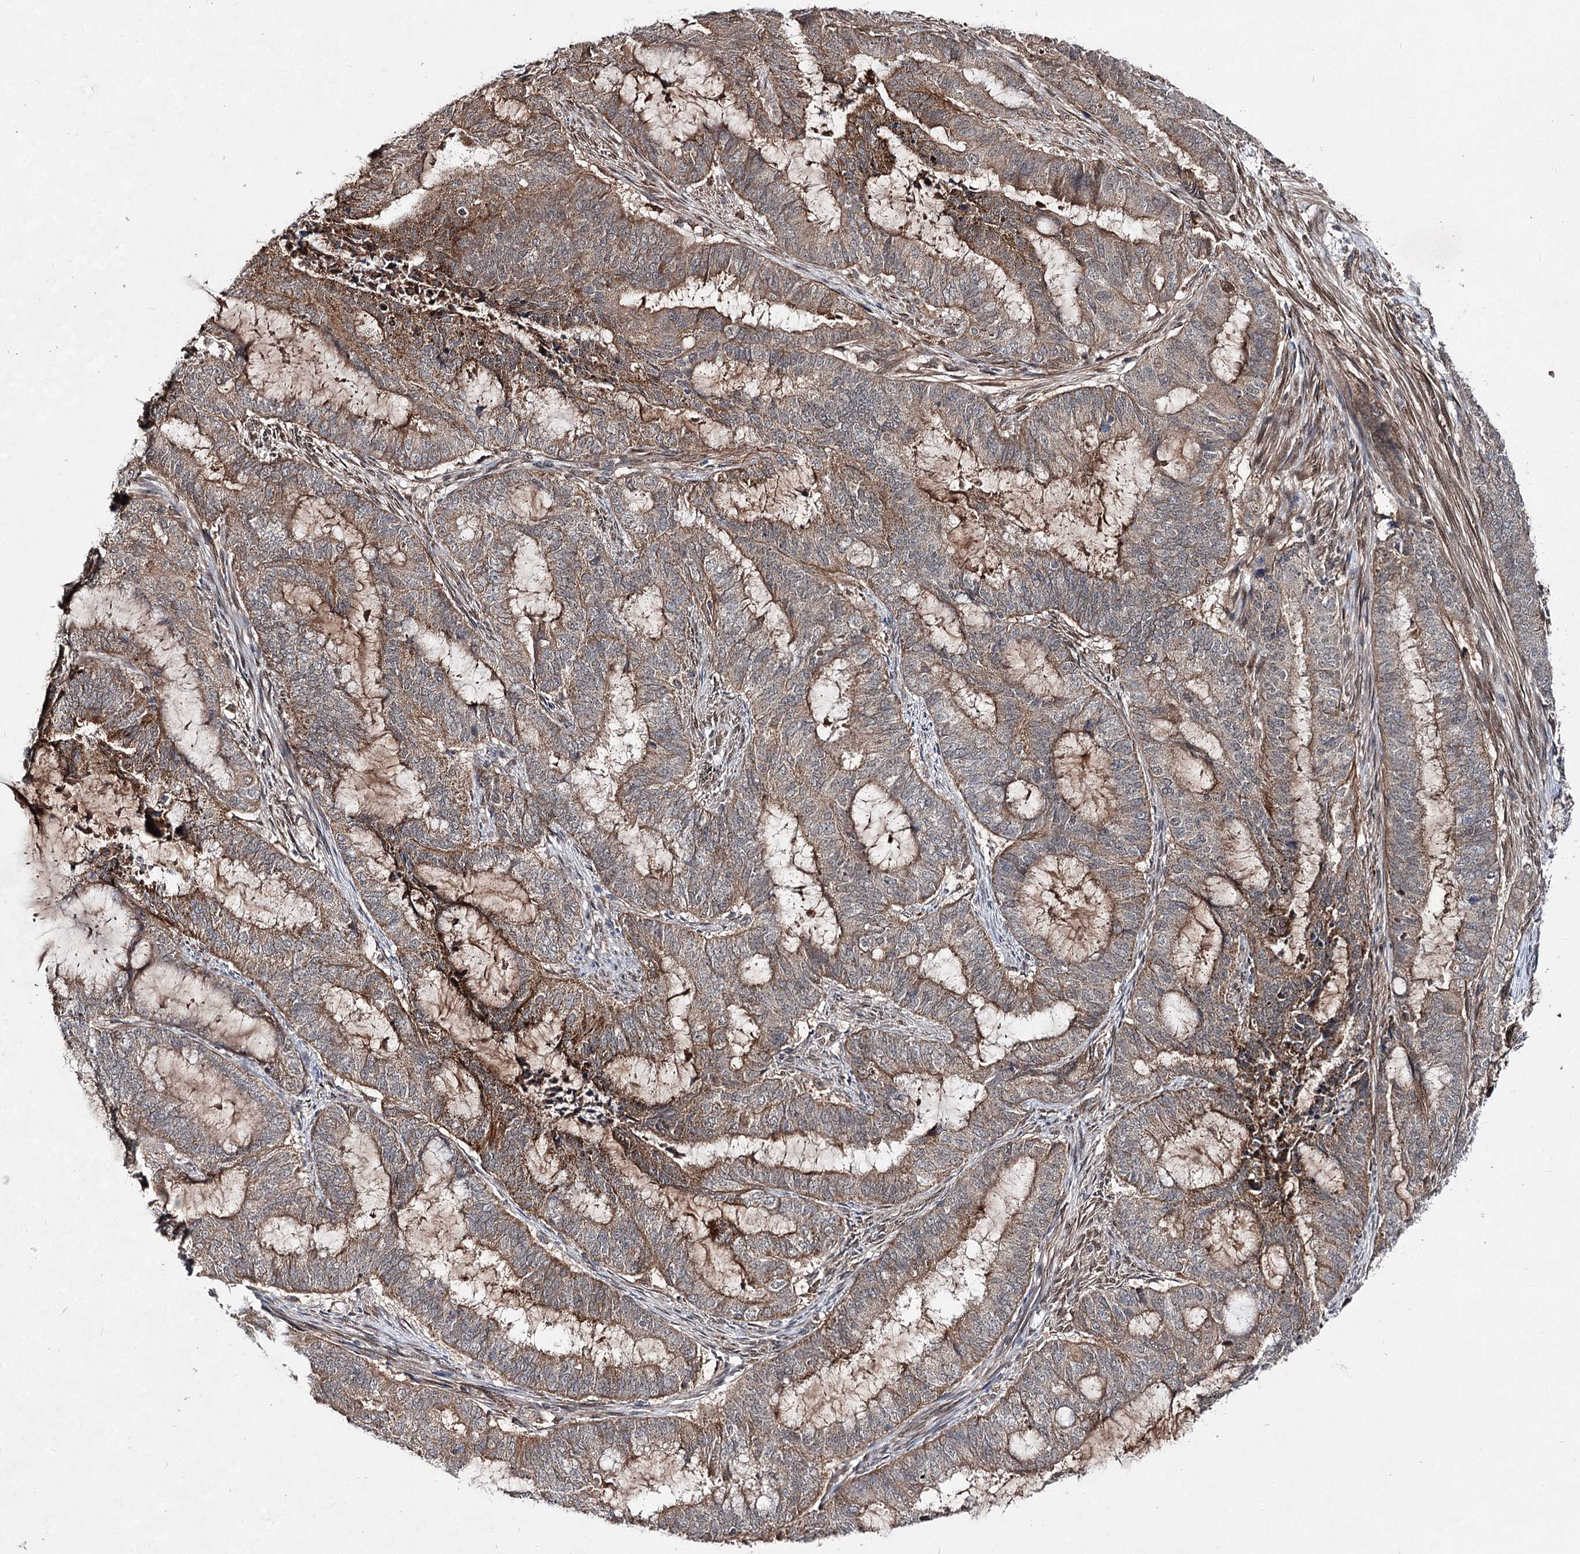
{"staining": {"intensity": "moderate", "quantity": ">75%", "location": "cytoplasmic/membranous"}, "tissue": "endometrial cancer", "cell_type": "Tumor cells", "image_type": "cancer", "snomed": [{"axis": "morphology", "description": "Adenocarcinoma, NOS"}, {"axis": "topography", "description": "Endometrium"}], "caption": "Immunohistochemical staining of endometrial cancer (adenocarcinoma) demonstrates medium levels of moderate cytoplasmic/membranous protein positivity in approximately >75% of tumor cells.", "gene": "MSANTD2", "patient": {"sex": "female", "age": 51}}